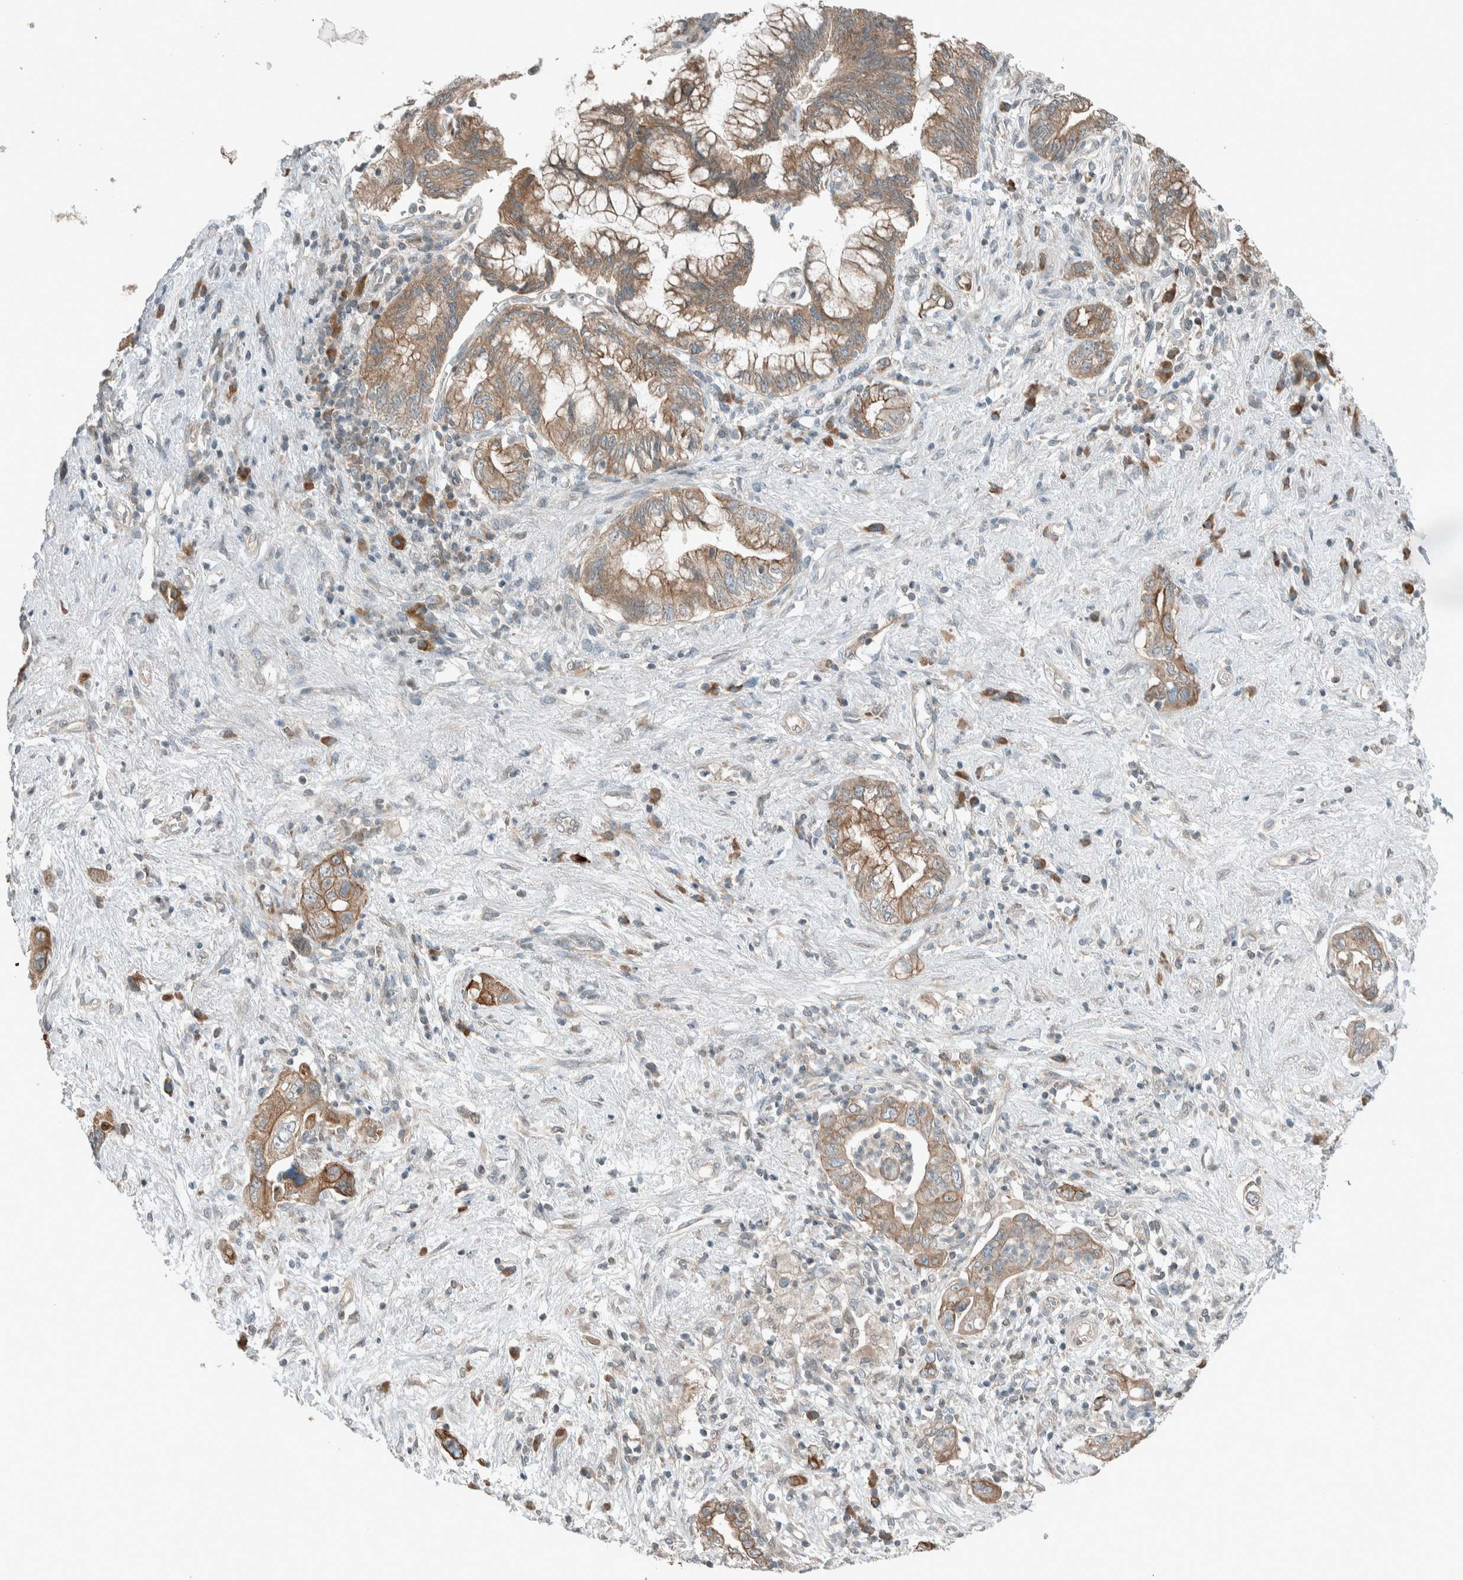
{"staining": {"intensity": "moderate", "quantity": ">75%", "location": "cytoplasmic/membranous"}, "tissue": "pancreatic cancer", "cell_type": "Tumor cells", "image_type": "cancer", "snomed": [{"axis": "morphology", "description": "Adenocarcinoma, NOS"}, {"axis": "topography", "description": "Pancreas"}], "caption": "Immunohistochemistry (IHC) (DAB) staining of human adenocarcinoma (pancreatic) exhibits moderate cytoplasmic/membranous protein staining in approximately >75% of tumor cells. (DAB (3,3'-diaminobenzidine) = brown stain, brightfield microscopy at high magnification).", "gene": "SEL1L", "patient": {"sex": "female", "age": 73}}